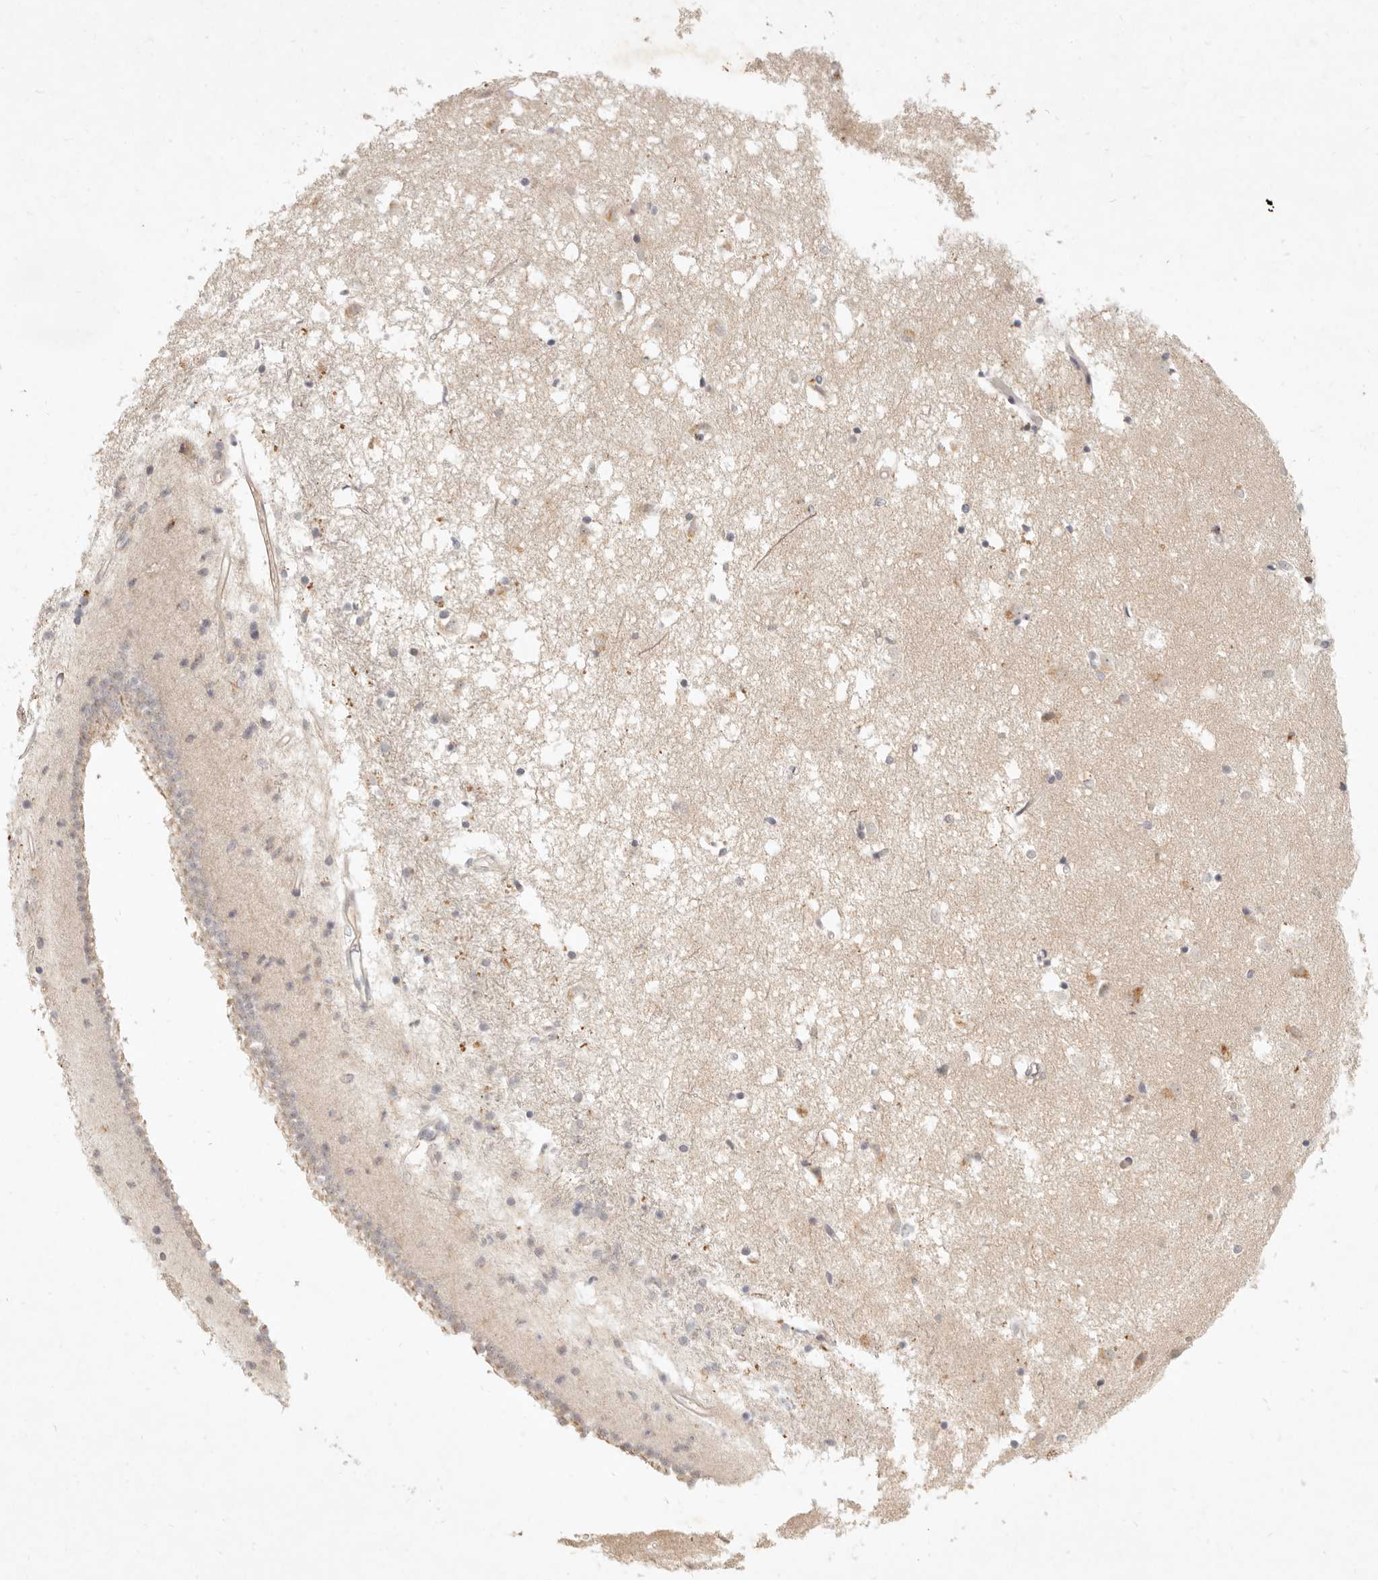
{"staining": {"intensity": "negative", "quantity": "none", "location": "none"}, "tissue": "caudate", "cell_type": "Glial cells", "image_type": "normal", "snomed": [{"axis": "morphology", "description": "Normal tissue, NOS"}, {"axis": "topography", "description": "Lateral ventricle wall"}], "caption": "IHC photomicrograph of unremarkable caudate stained for a protein (brown), which shows no staining in glial cells.", "gene": "UBXN11", "patient": {"sex": "male", "age": 45}}